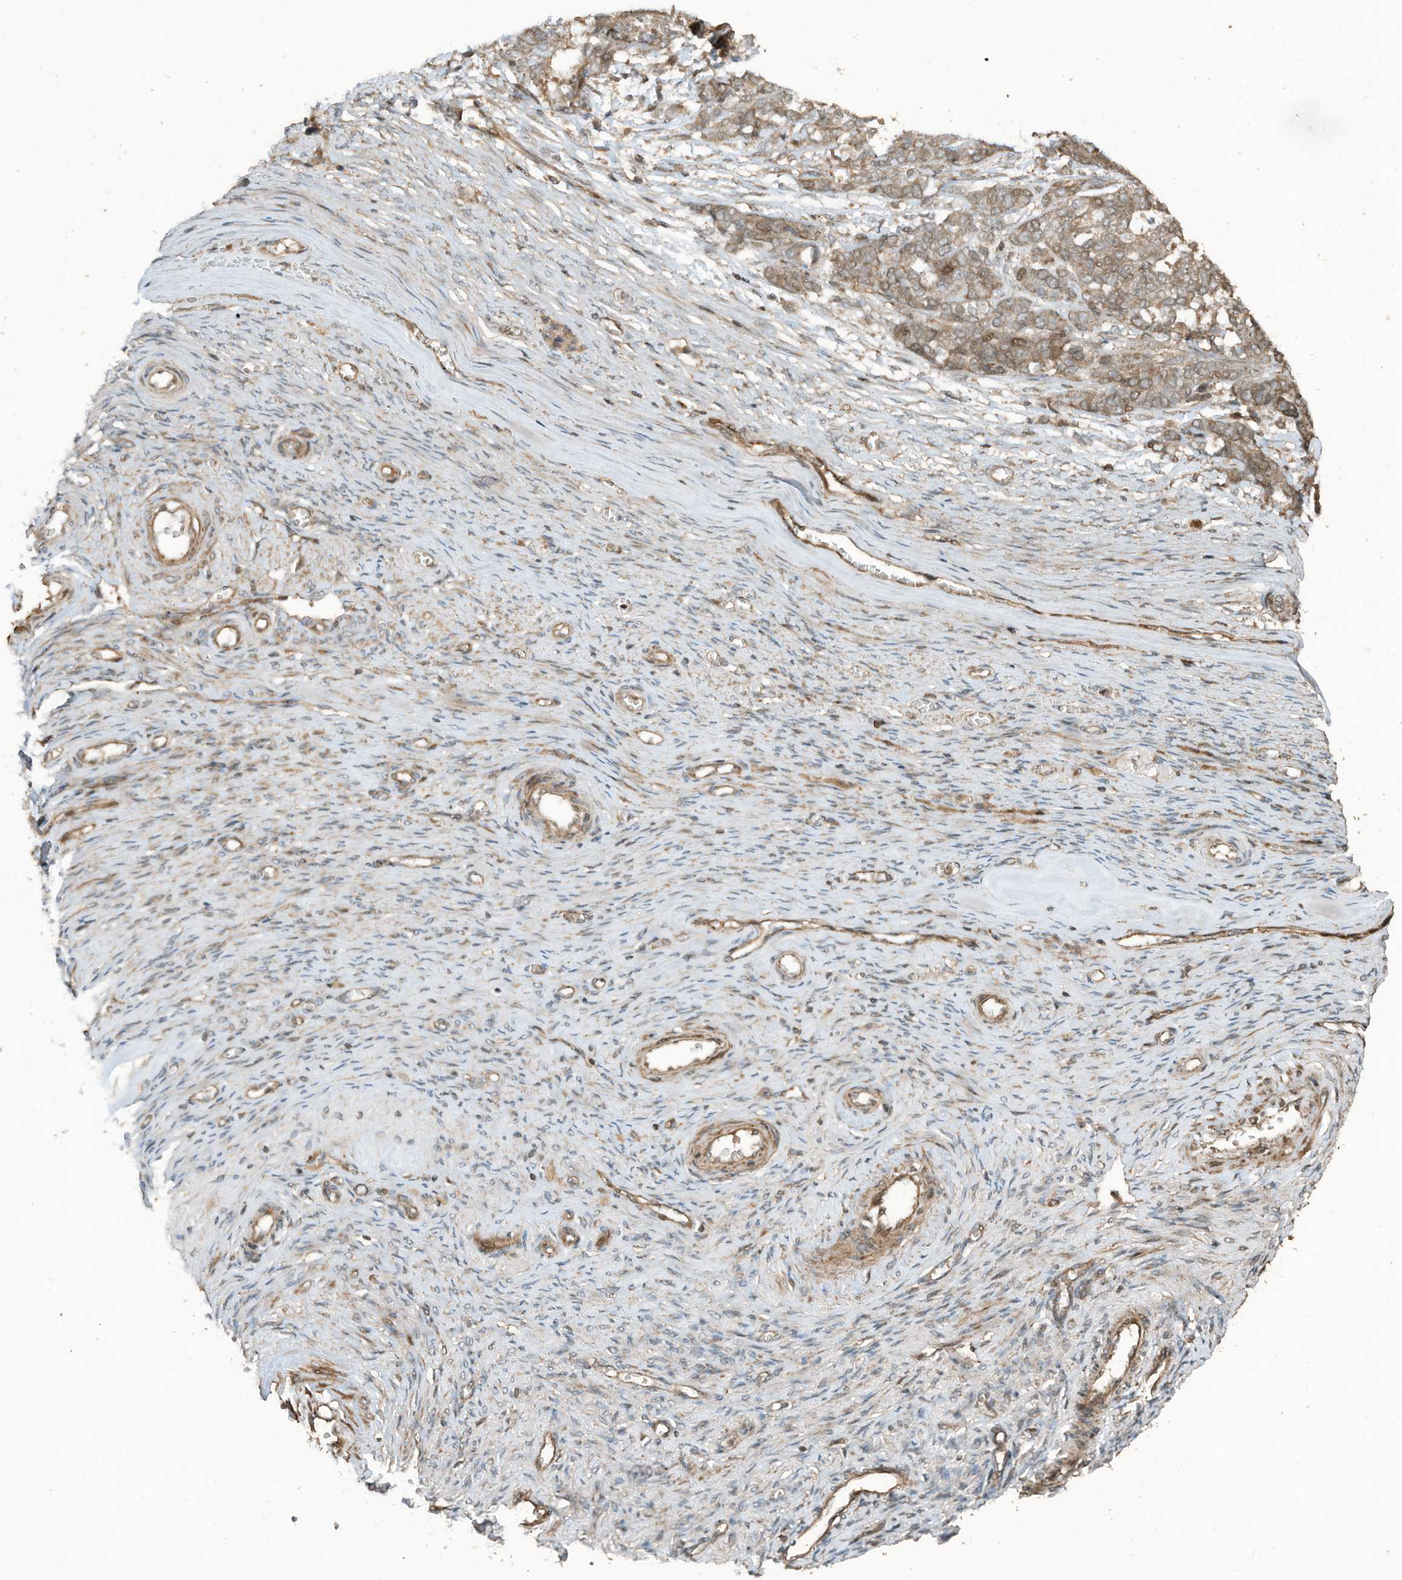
{"staining": {"intensity": "moderate", "quantity": "25%-75%", "location": "cytoplasmic/membranous"}, "tissue": "ovarian cancer", "cell_type": "Tumor cells", "image_type": "cancer", "snomed": [{"axis": "morphology", "description": "Cystadenocarcinoma, serous, NOS"}, {"axis": "topography", "description": "Ovary"}], "caption": "Protein staining of serous cystadenocarcinoma (ovarian) tissue demonstrates moderate cytoplasmic/membranous staining in about 25%-75% of tumor cells.", "gene": "ZNF653", "patient": {"sex": "female", "age": 44}}